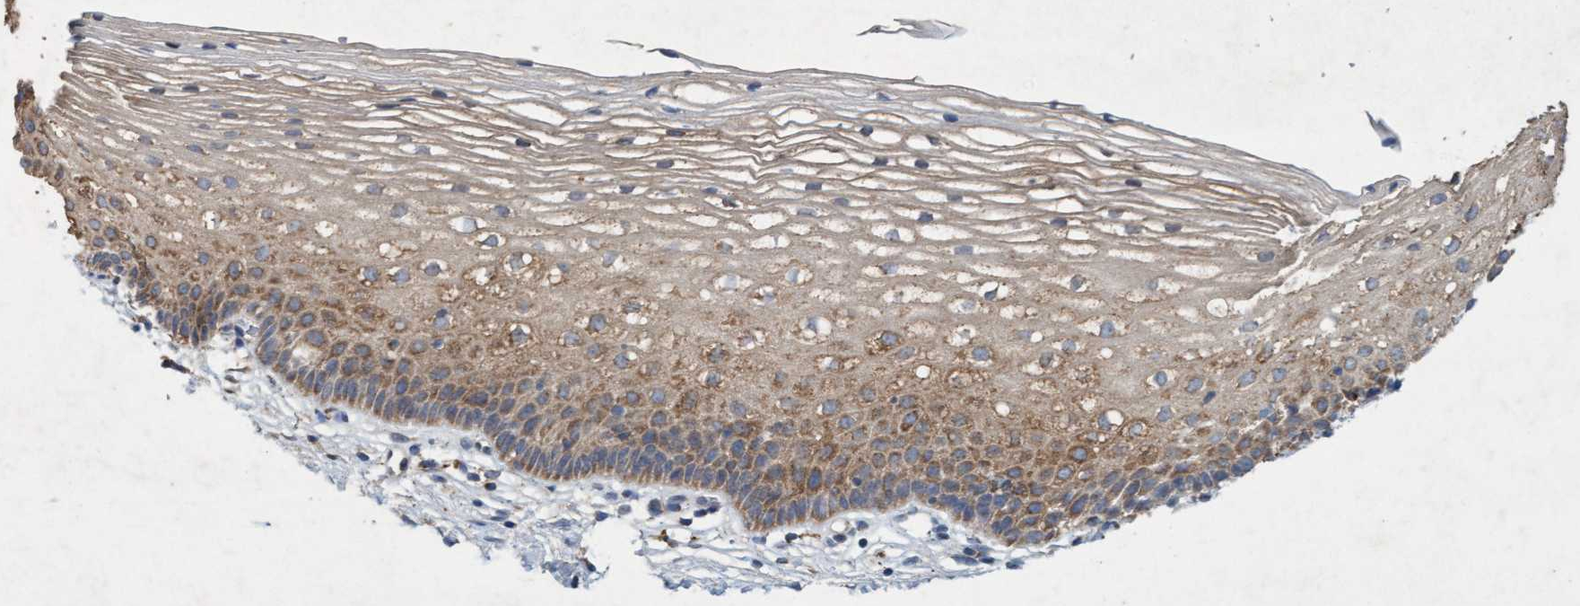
{"staining": {"intensity": "weak", "quantity": "25%-75%", "location": "cytoplasmic/membranous"}, "tissue": "cervix", "cell_type": "Glandular cells", "image_type": "normal", "snomed": [{"axis": "morphology", "description": "Normal tissue, NOS"}, {"axis": "topography", "description": "Cervix"}], "caption": "High-magnification brightfield microscopy of normal cervix stained with DAB (3,3'-diaminobenzidine) (brown) and counterstained with hematoxylin (blue). glandular cells exhibit weak cytoplasmic/membranous expression is present in about25%-75% of cells.", "gene": "ATPAF2", "patient": {"sex": "female", "age": 72}}